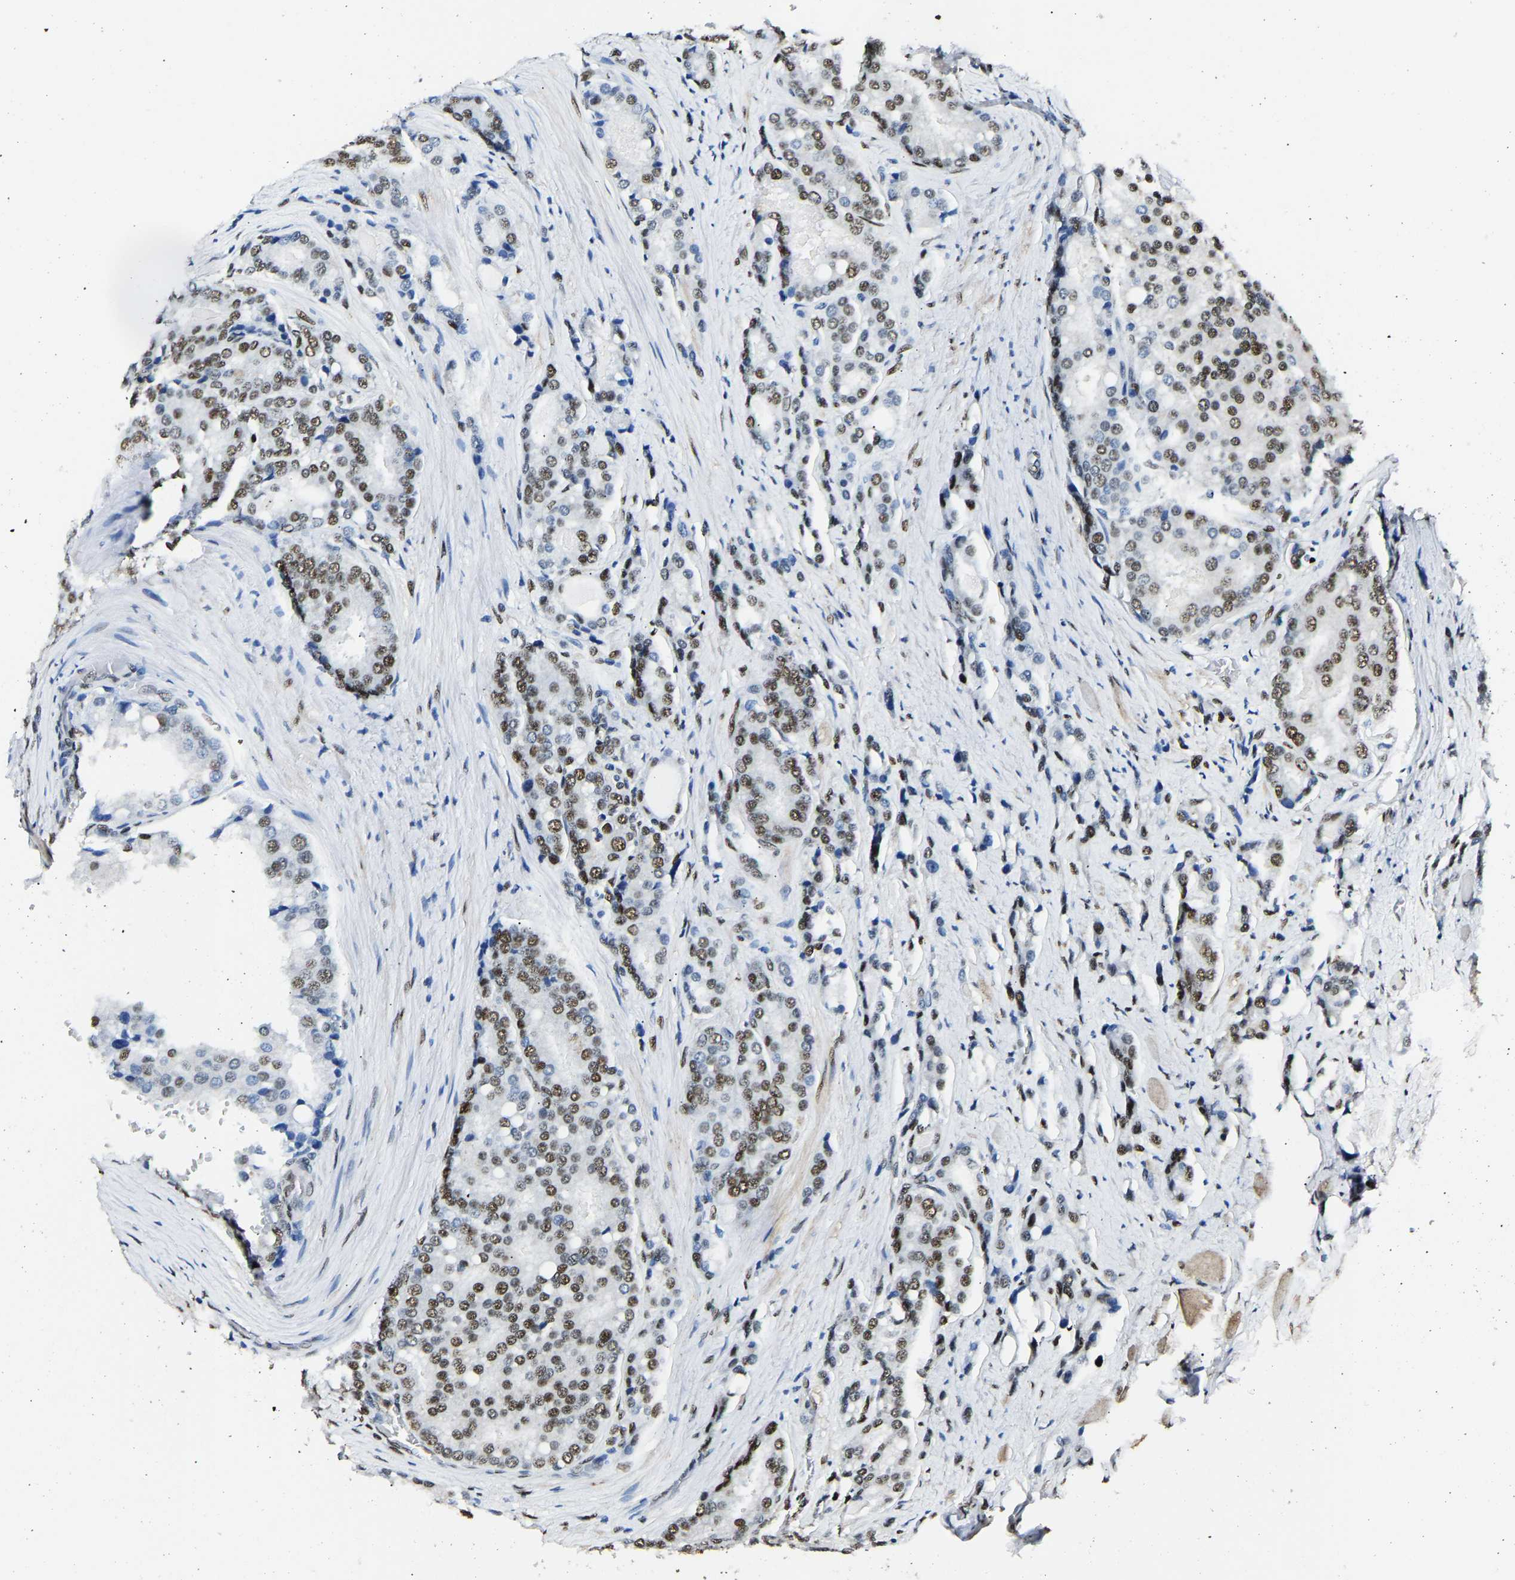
{"staining": {"intensity": "moderate", "quantity": "25%-75%", "location": "nuclear"}, "tissue": "prostate cancer", "cell_type": "Tumor cells", "image_type": "cancer", "snomed": [{"axis": "morphology", "description": "Adenocarcinoma, High grade"}, {"axis": "topography", "description": "Prostate"}], "caption": "IHC micrograph of neoplastic tissue: human prostate cancer (adenocarcinoma (high-grade)) stained using immunohistochemistry shows medium levels of moderate protein expression localized specifically in the nuclear of tumor cells, appearing as a nuclear brown color.", "gene": "SAFB", "patient": {"sex": "male", "age": 50}}